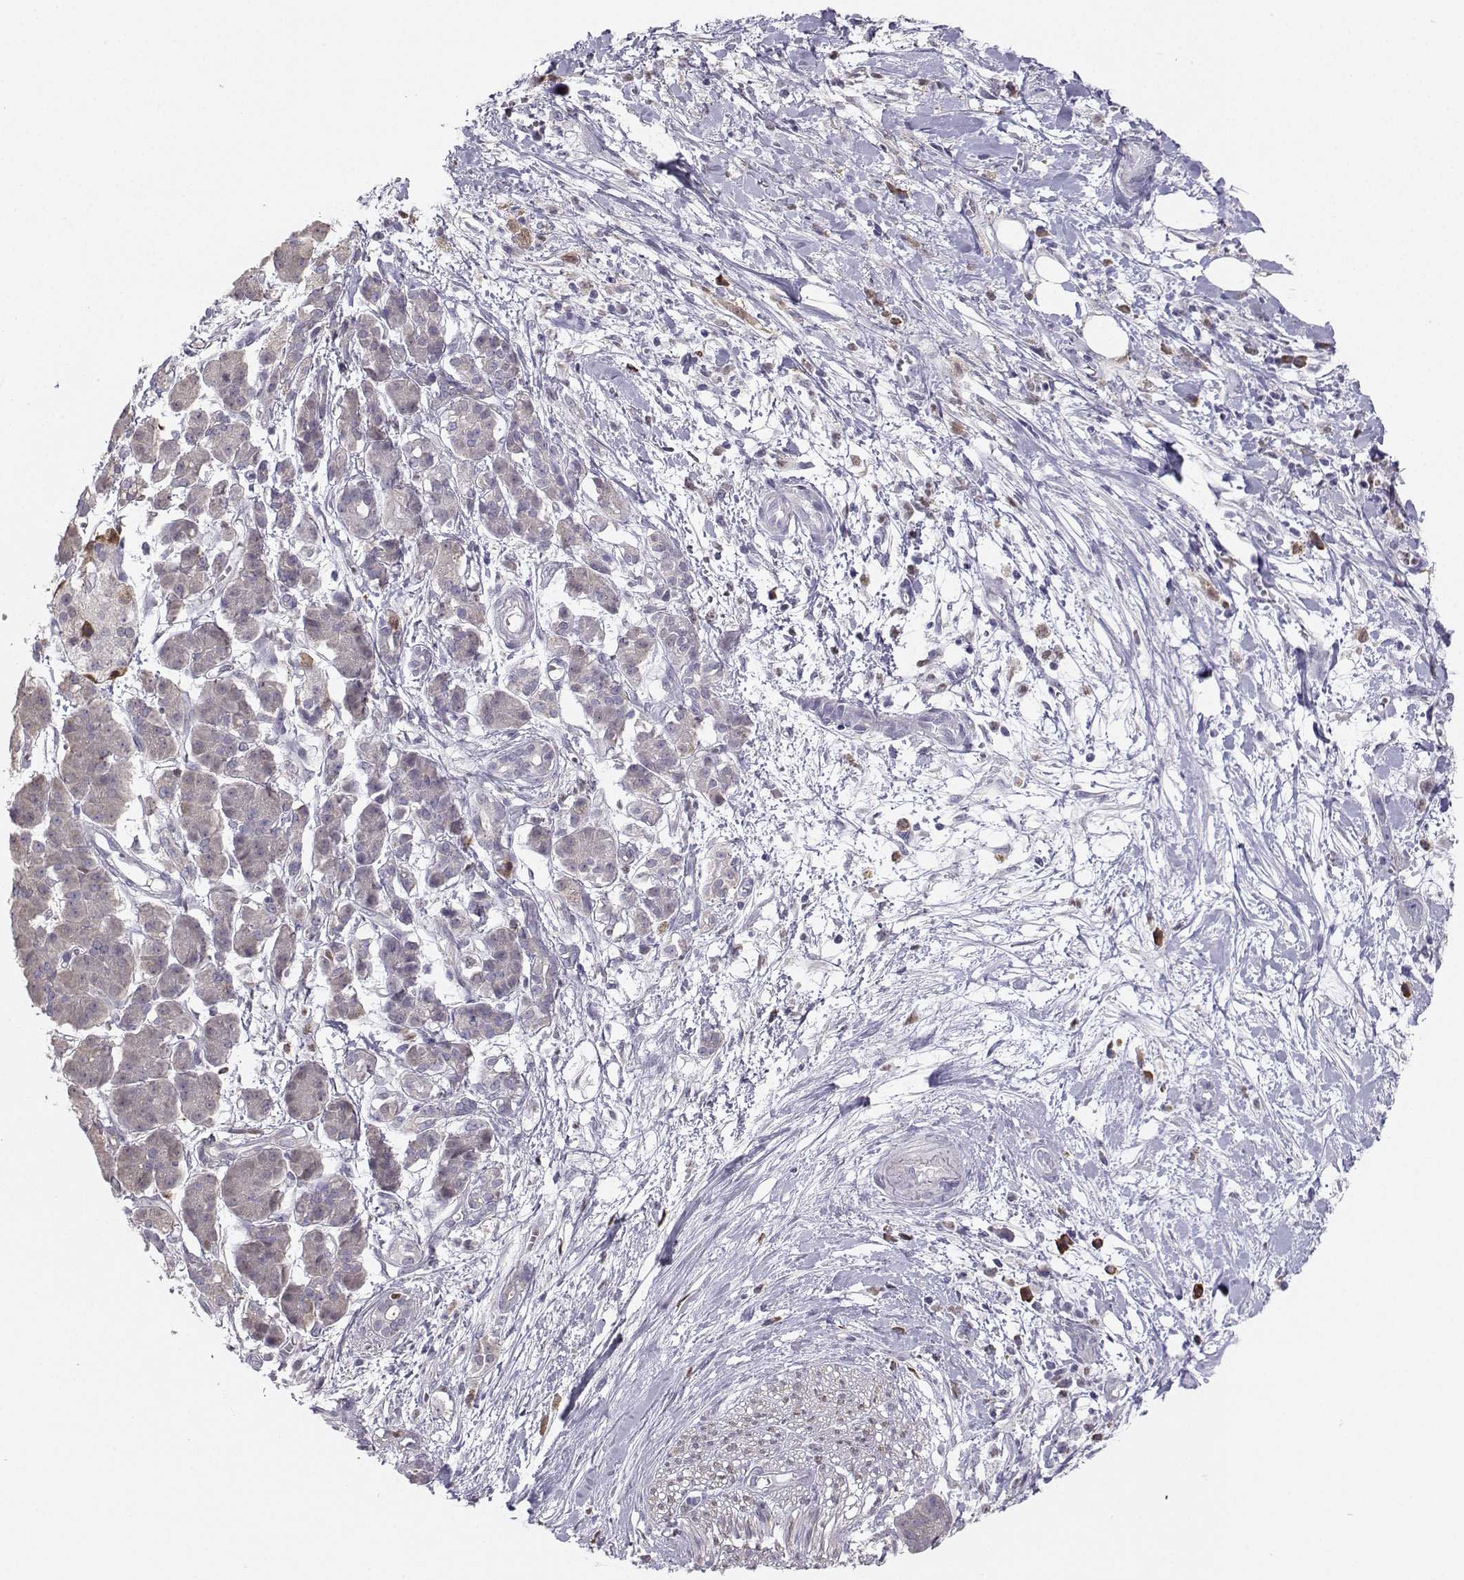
{"staining": {"intensity": "negative", "quantity": "none", "location": "none"}, "tissue": "pancreatic cancer", "cell_type": "Tumor cells", "image_type": "cancer", "snomed": [{"axis": "morphology", "description": "Normal tissue, NOS"}, {"axis": "morphology", "description": "Adenocarcinoma, NOS"}, {"axis": "topography", "description": "Lymph node"}, {"axis": "topography", "description": "Pancreas"}], "caption": "Immunohistochemistry (IHC) of human pancreatic adenocarcinoma exhibits no expression in tumor cells. (DAB immunohistochemistry (IHC) with hematoxylin counter stain).", "gene": "DCLK3", "patient": {"sex": "female", "age": 58}}